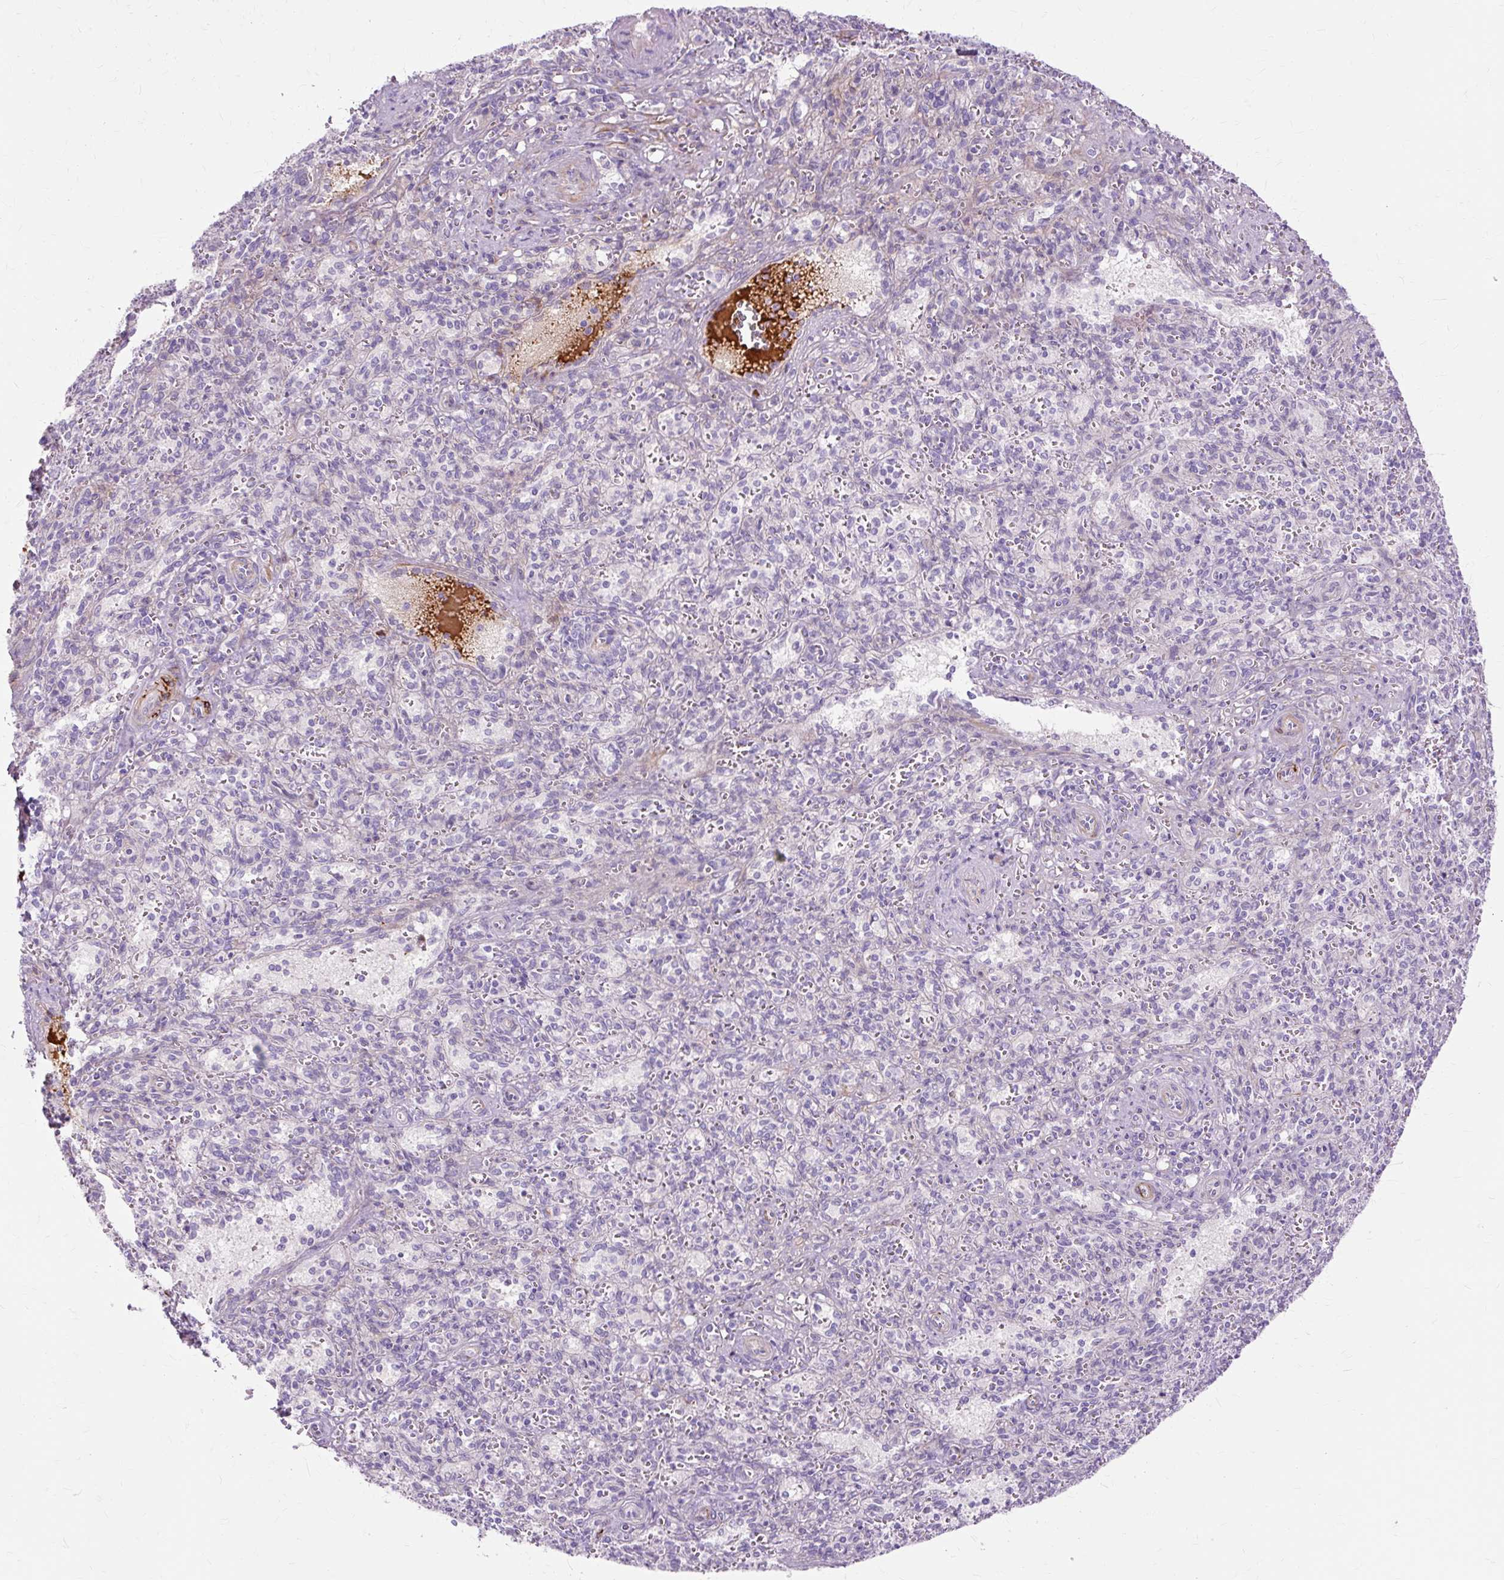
{"staining": {"intensity": "negative", "quantity": "none", "location": "none"}, "tissue": "spleen", "cell_type": "Cells in red pulp", "image_type": "normal", "snomed": [{"axis": "morphology", "description": "Normal tissue, NOS"}, {"axis": "topography", "description": "Spleen"}], "caption": "This image is of normal spleen stained with IHC to label a protein in brown with the nuclei are counter-stained blue. There is no positivity in cells in red pulp.", "gene": "DCTN4", "patient": {"sex": "female", "age": 26}}